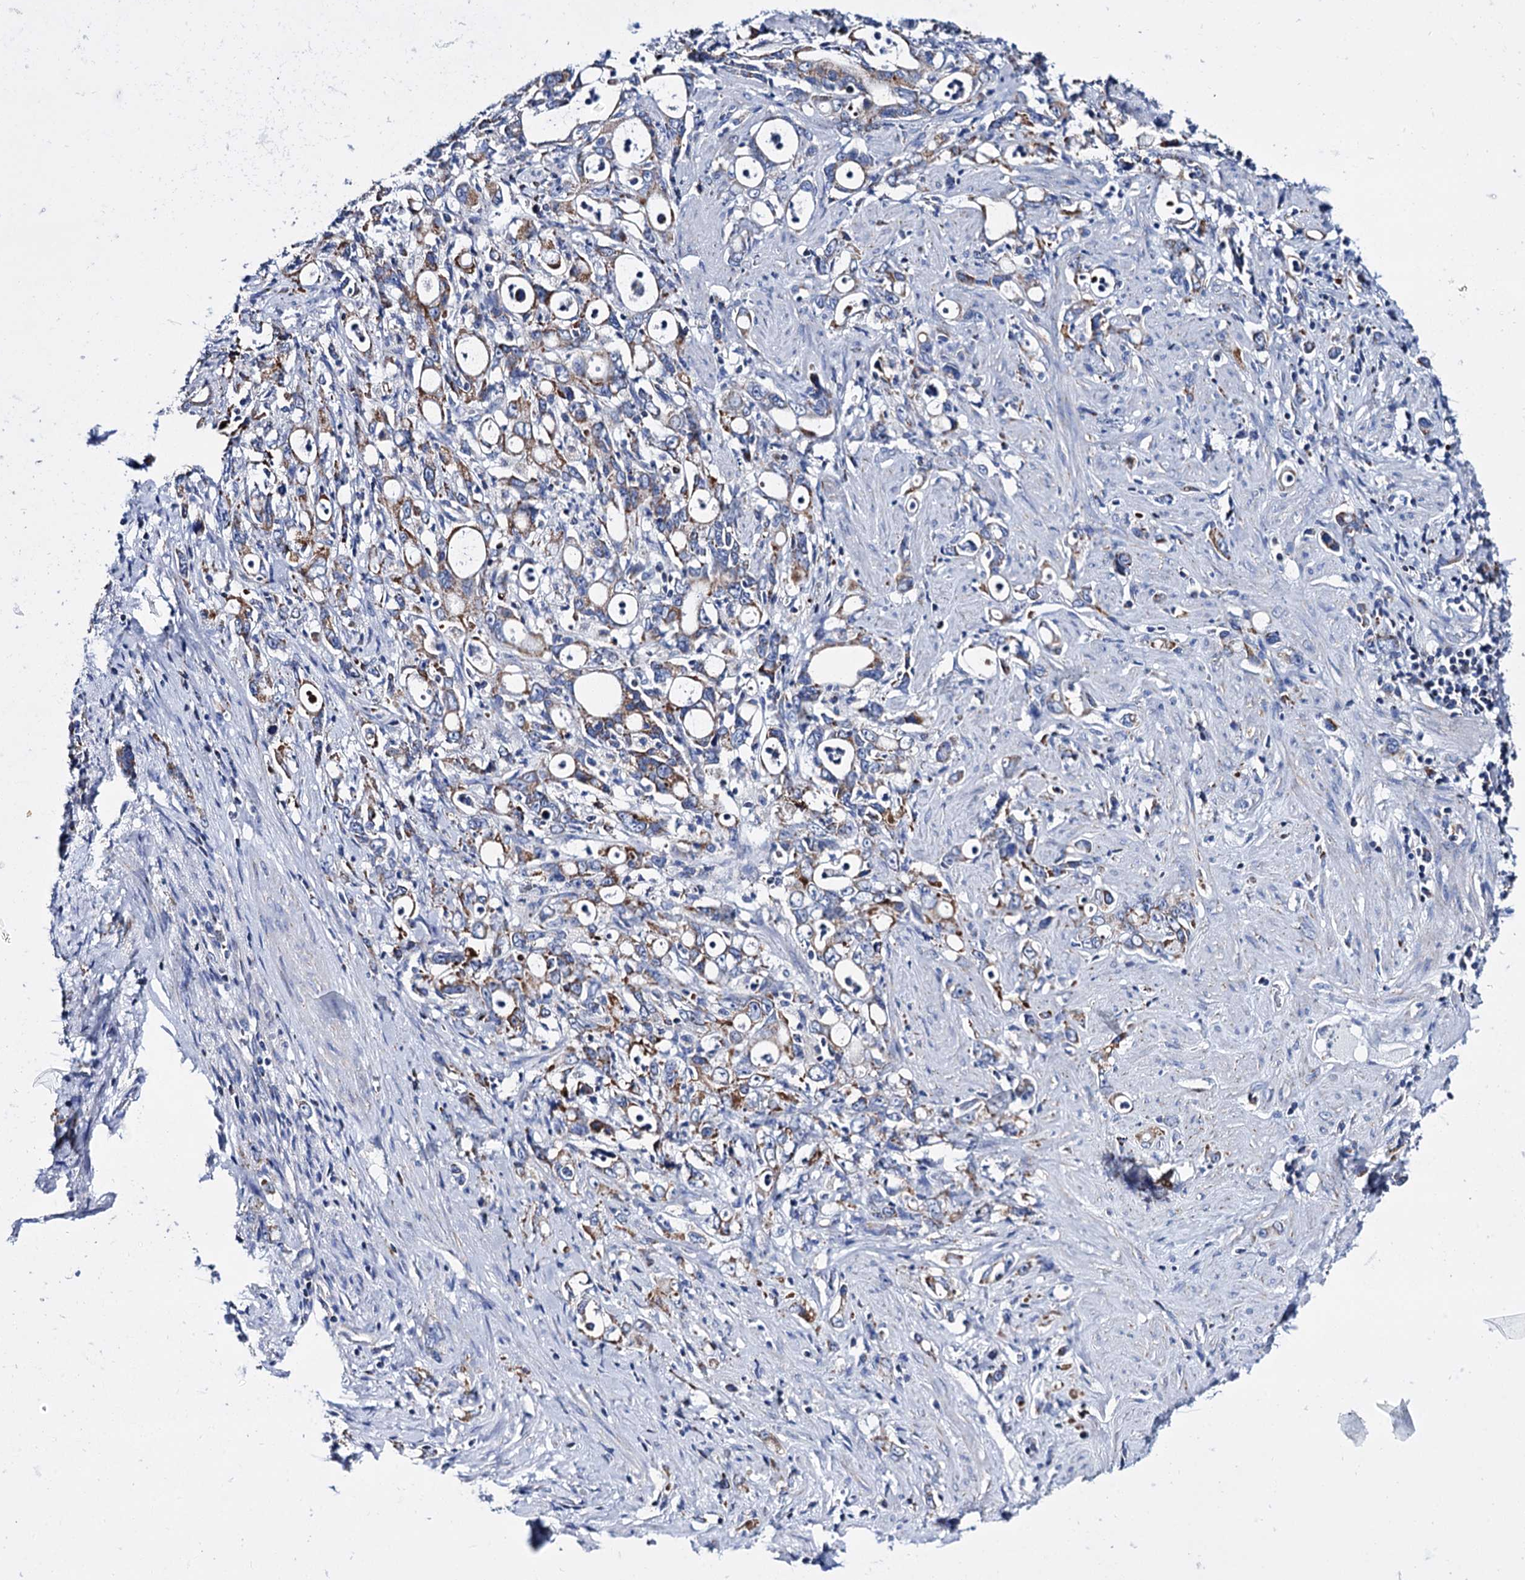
{"staining": {"intensity": "strong", "quantity": "25%-75%", "location": "cytoplasmic/membranous"}, "tissue": "stomach cancer", "cell_type": "Tumor cells", "image_type": "cancer", "snomed": [{"axis": "morphology", "description": "Adenocarcinoma, NOS"}, {"axis": "topography", "description": "Stomach, lower"}], "caption": "There is high levels of strong cytoplasmic/membranous staining in tumor cells of adenocarcinoma (stomach), as demonstrated by immunohistochemical staining (brown color).", "gene": "UBASH3B", "patient": {"sex": "female", "age": 43}}